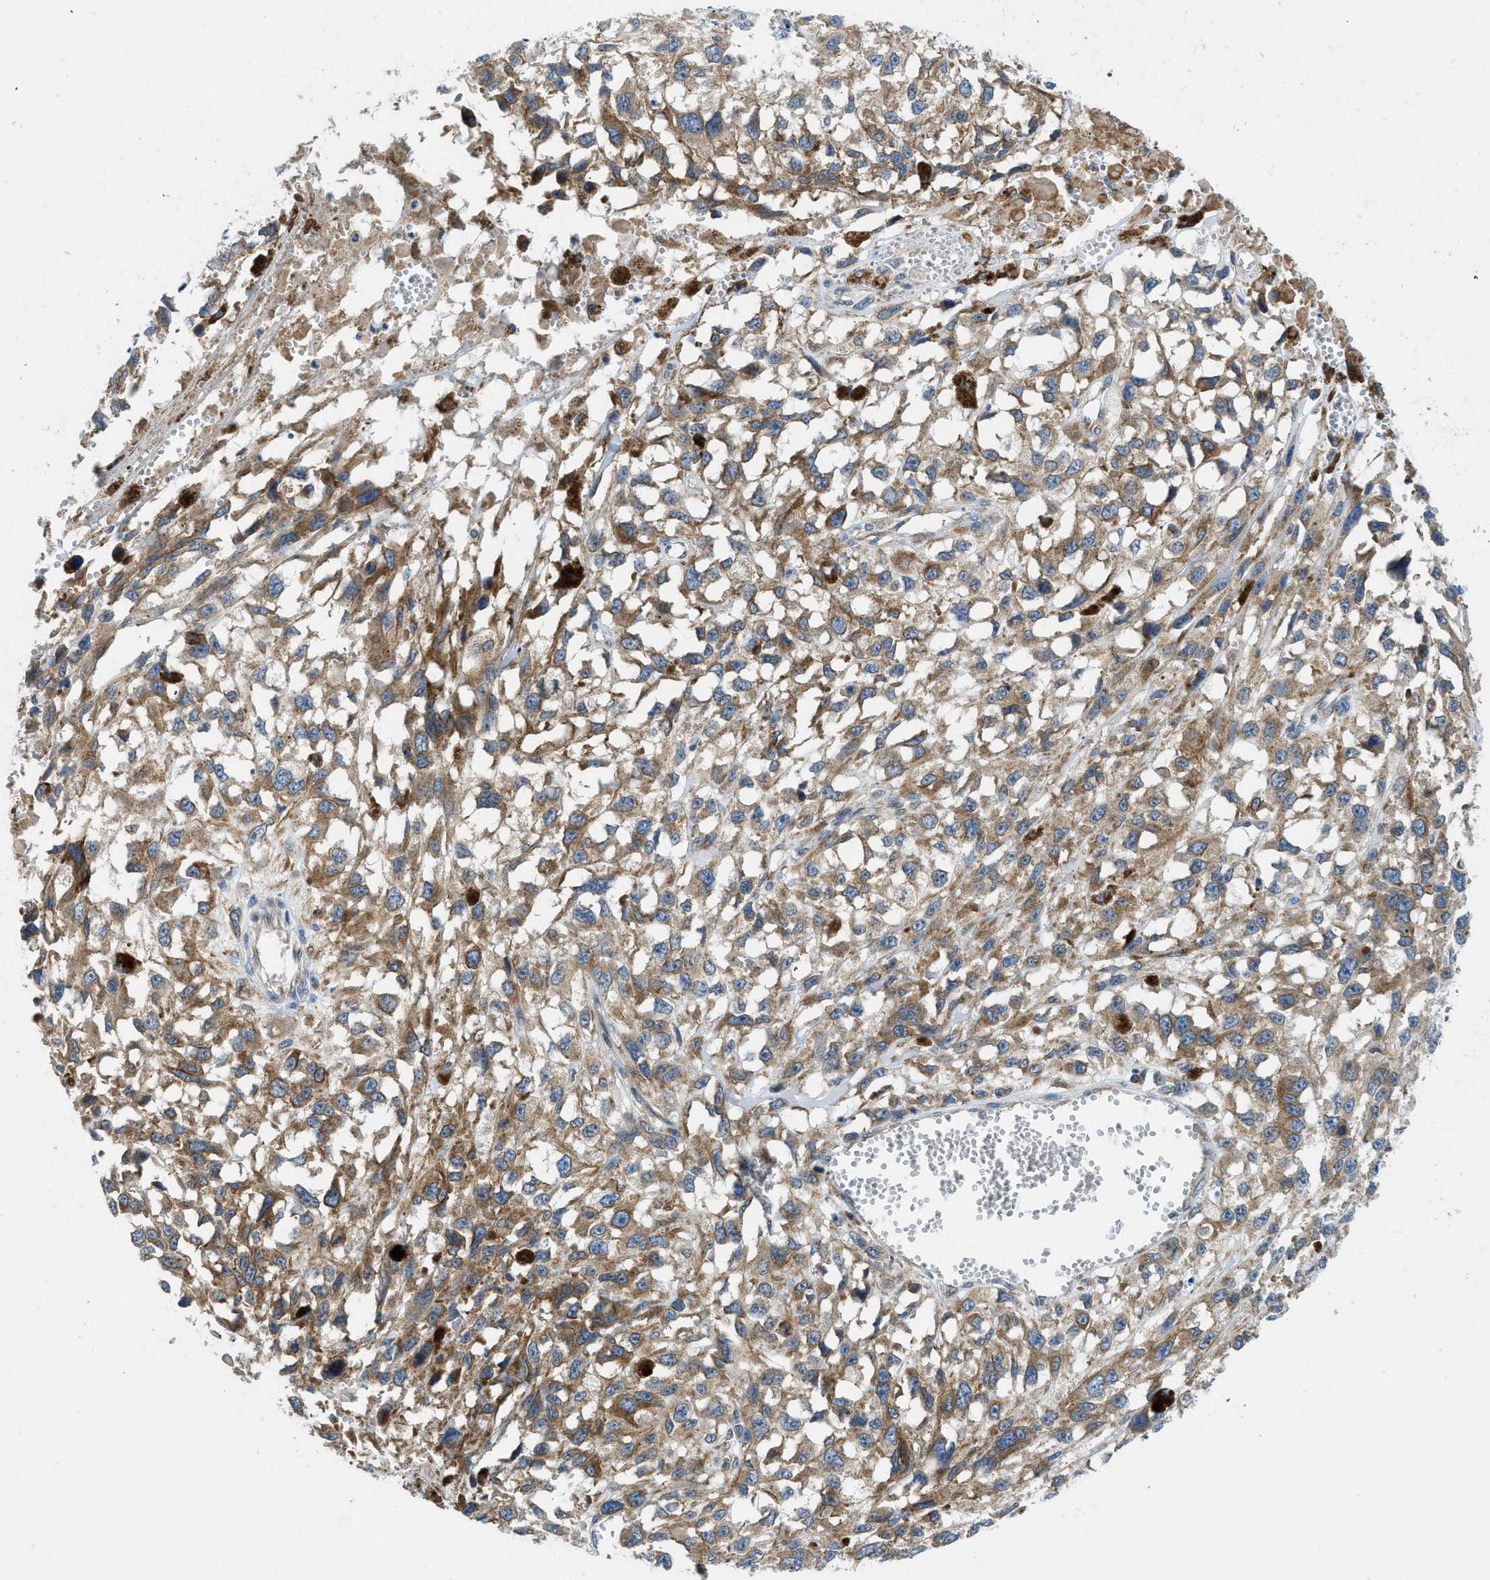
{"staining": {"intensity": "moderate", "quantity": ">75%", "location": "cytoplasmic/membranous"}, "tissue": "melanoma", "cell_type": "Tumor cells", "image_type": "cancer", "snomed": [{"axis": "morphology", "description": "Malignant melanoma, Metastatic site"}, {"axis": "topography", "description": "Lymph node"}], "caption": "Protein staining displays moderate cytoplasmic/membranous staining in approximately >75% of tumor cells in malignant melanoma (metastatic site). (DAB (3,3'-diaminobenzidine) IHC, brown staining for protein, blue staining for nuclei).", "gene": "BCAP31", "patient": {"sex": "male", "age": 59}}